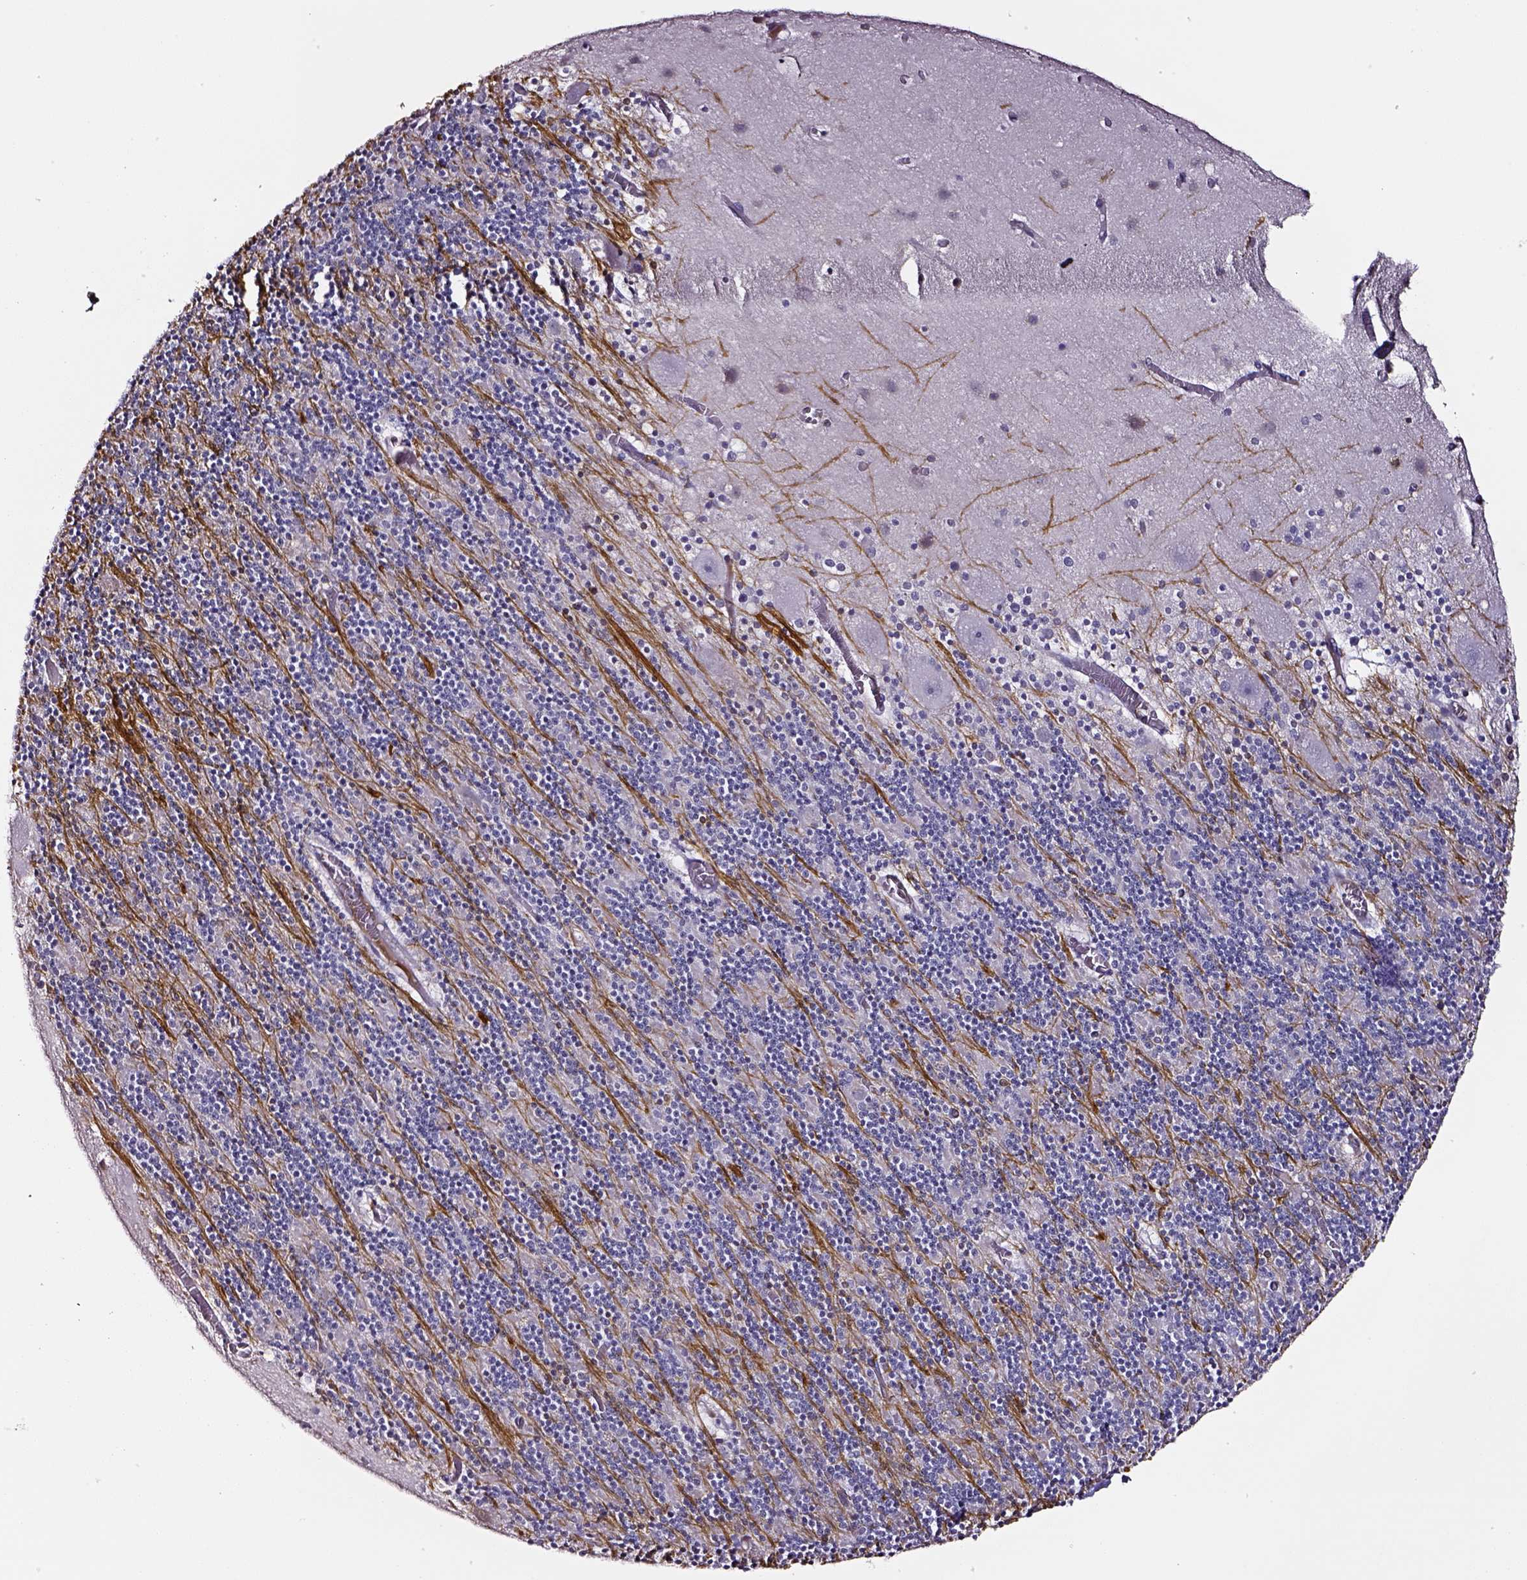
{"staining": {"intensity": "negative", "quantity": "none", "location": "none"}, "tissue": "cerebellum", "cell_type": "Cells in granular layer", "image_type": "normal", "snomed": [{"axis": "morphology", "description": "Normal tissue, NOS"}, {"axis": "topography", "description": "Cerebellum"}], "caption": "IHC photomicrograph of normal cerebellum: cerebellum stained with DAB demonstrates no significant protein expression in cells in granular layer.", "gene": "SMIM17", "patient": {"sex": "male", "age": 70}}